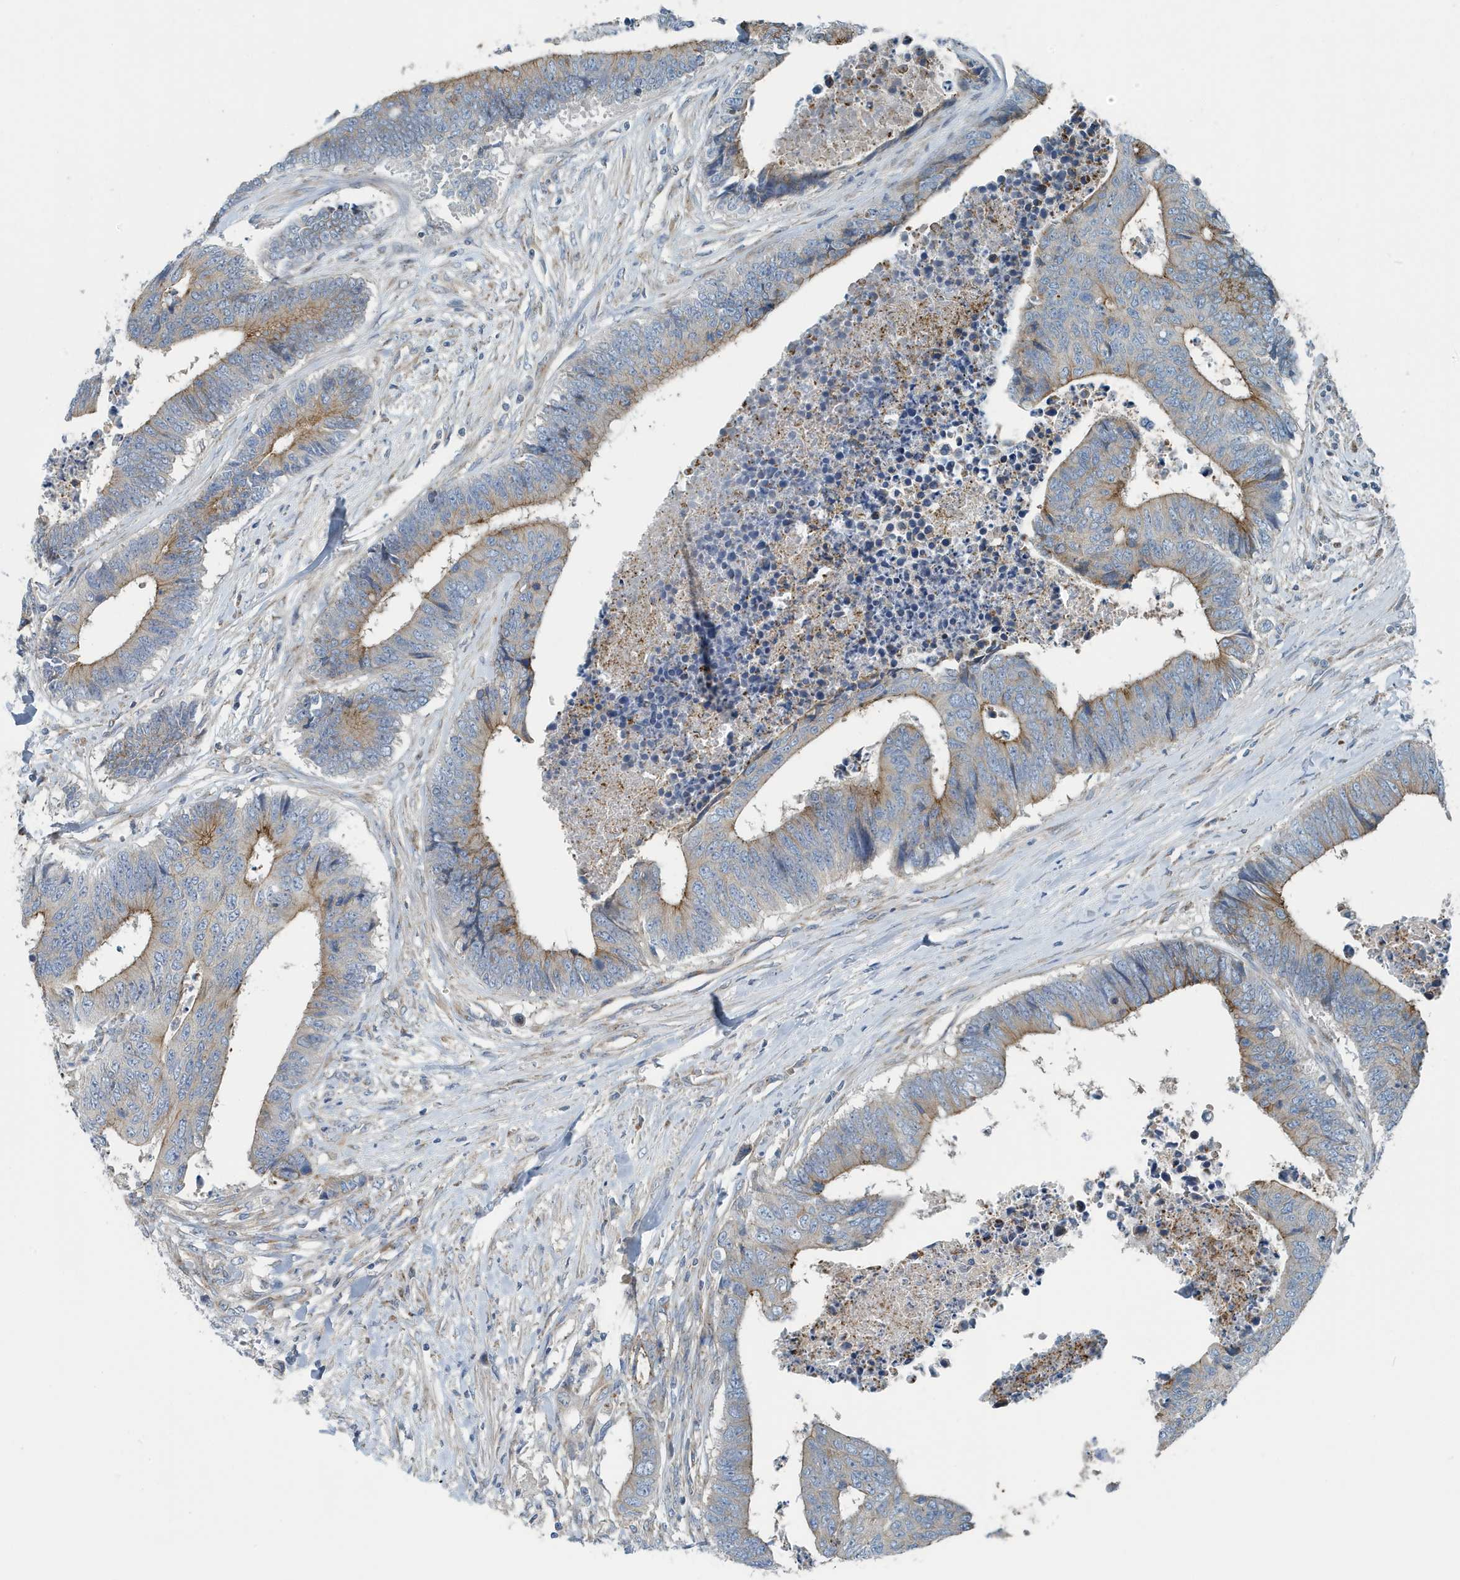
{"staining": {"intensity": "moderate", "quantity": "<25%", "location": "cytoplasmic/membranous"}, "tissue": "colorectal cancer", "cell_type": "Tumor cells", "image_type": "cancer", "snomed": [{"axis": "morphology", "description": "Adenocarcinoma, NOS"}, {"axis": "topography", "description": "Rectum"}], "caption": "IHC of adenocarcinoma (colorectal) displays low levels of moderate cytoplasmic/membranous staining in approximately <25% of tumor cells.", "gene": "PPM1M", "patient": {"sex": "male", "age": 84}}